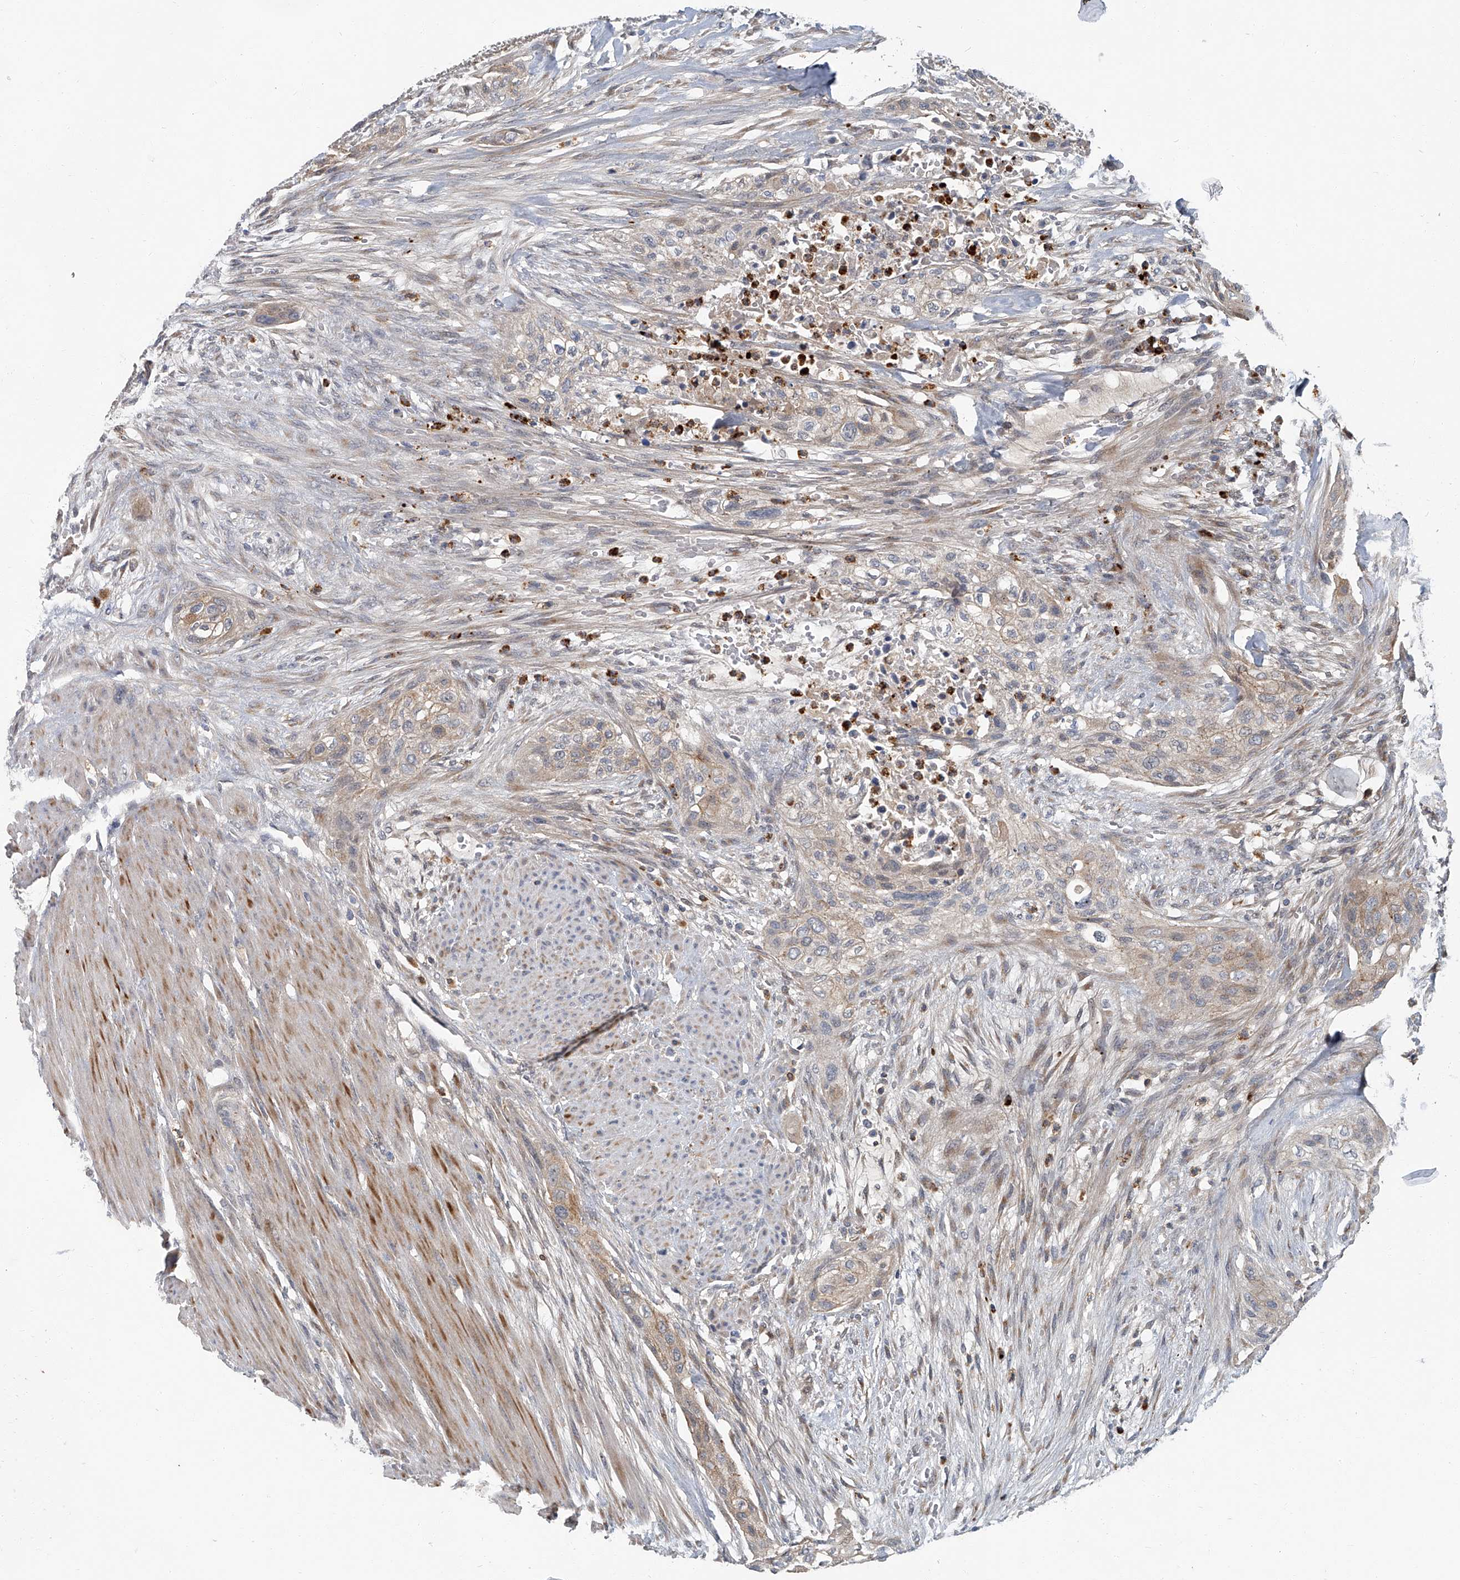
{"staining": {"intensity": "weak", "quantity": ">75%", "location": "cytoplasmic/membranous"}, "tissue": "urothelial cancer", "cell_type": "Tumor cells", "image_type": "cancer", "snomed": [{"axis": "morphology", "description": "Urothelial carcinoma, High grade"}, {"axis": "topography", "description": "Urinary bladder"}], "caption": "Weak cytoplasmic/membranous positivity for a protein is present in about >75% of tumor cells of urothelial cancer using IHC.", "gene": "AKNAD1", "patient": {"sex": "male", "age": 35}}